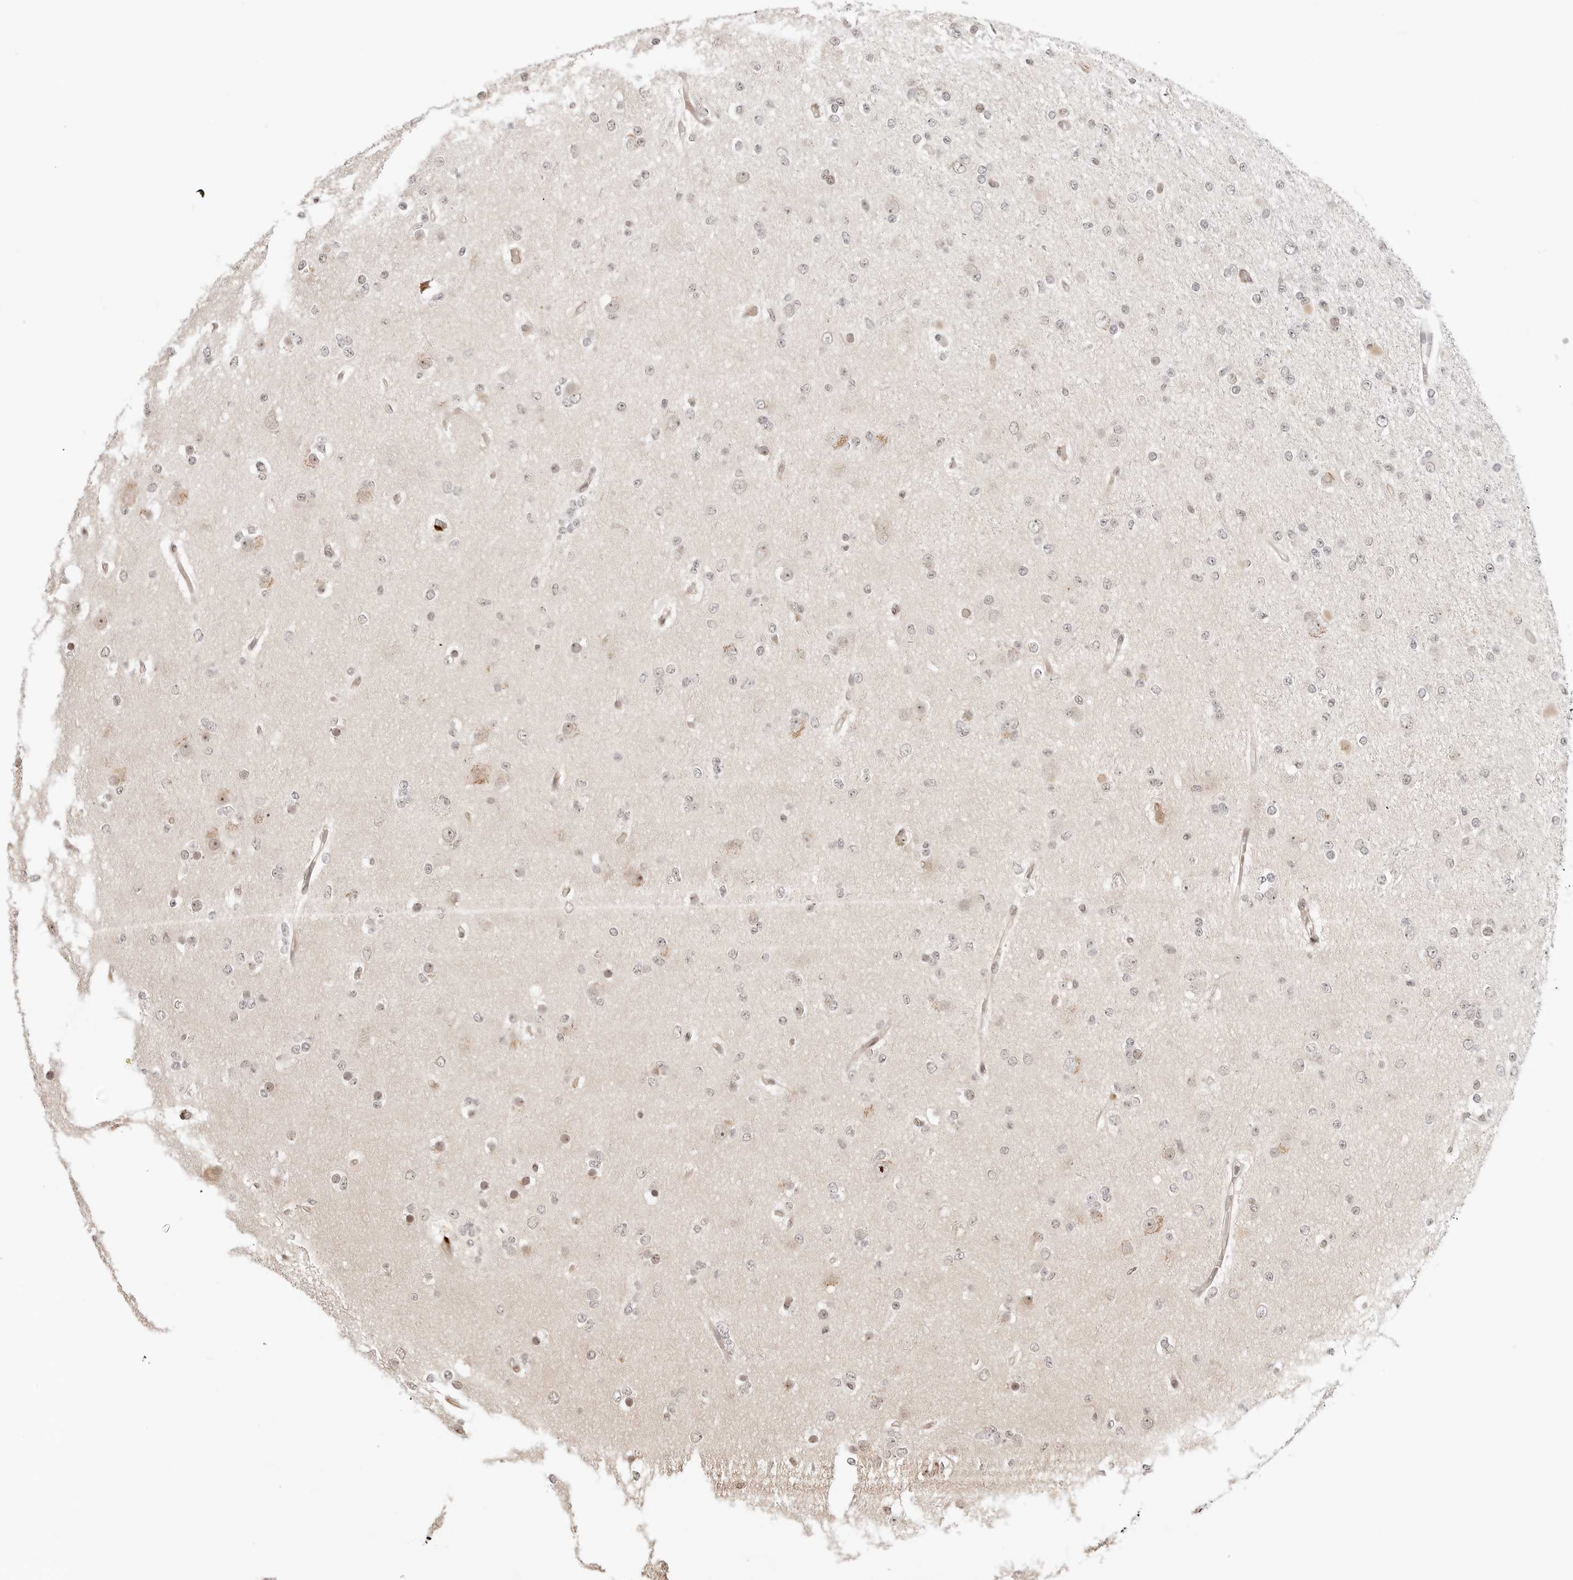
{"staining": {"intensity": "weak", "quantity": "<25%", "location": "nuclear"}, "tissue": "glioma", "cell_type": "Tumor cells", "image_type": "cancer", "snomed": [{"axis": "morphology", "description": "Glioma, malignant, Low grade"}, {"axis": "topography", "description": "Brain"}], "caption": "Malignant low-grade glioma stained for a protein using IHC displays no positivity tumor cells.", "gene": "GEM", "patient": {"sex": "female", "age": 22}}